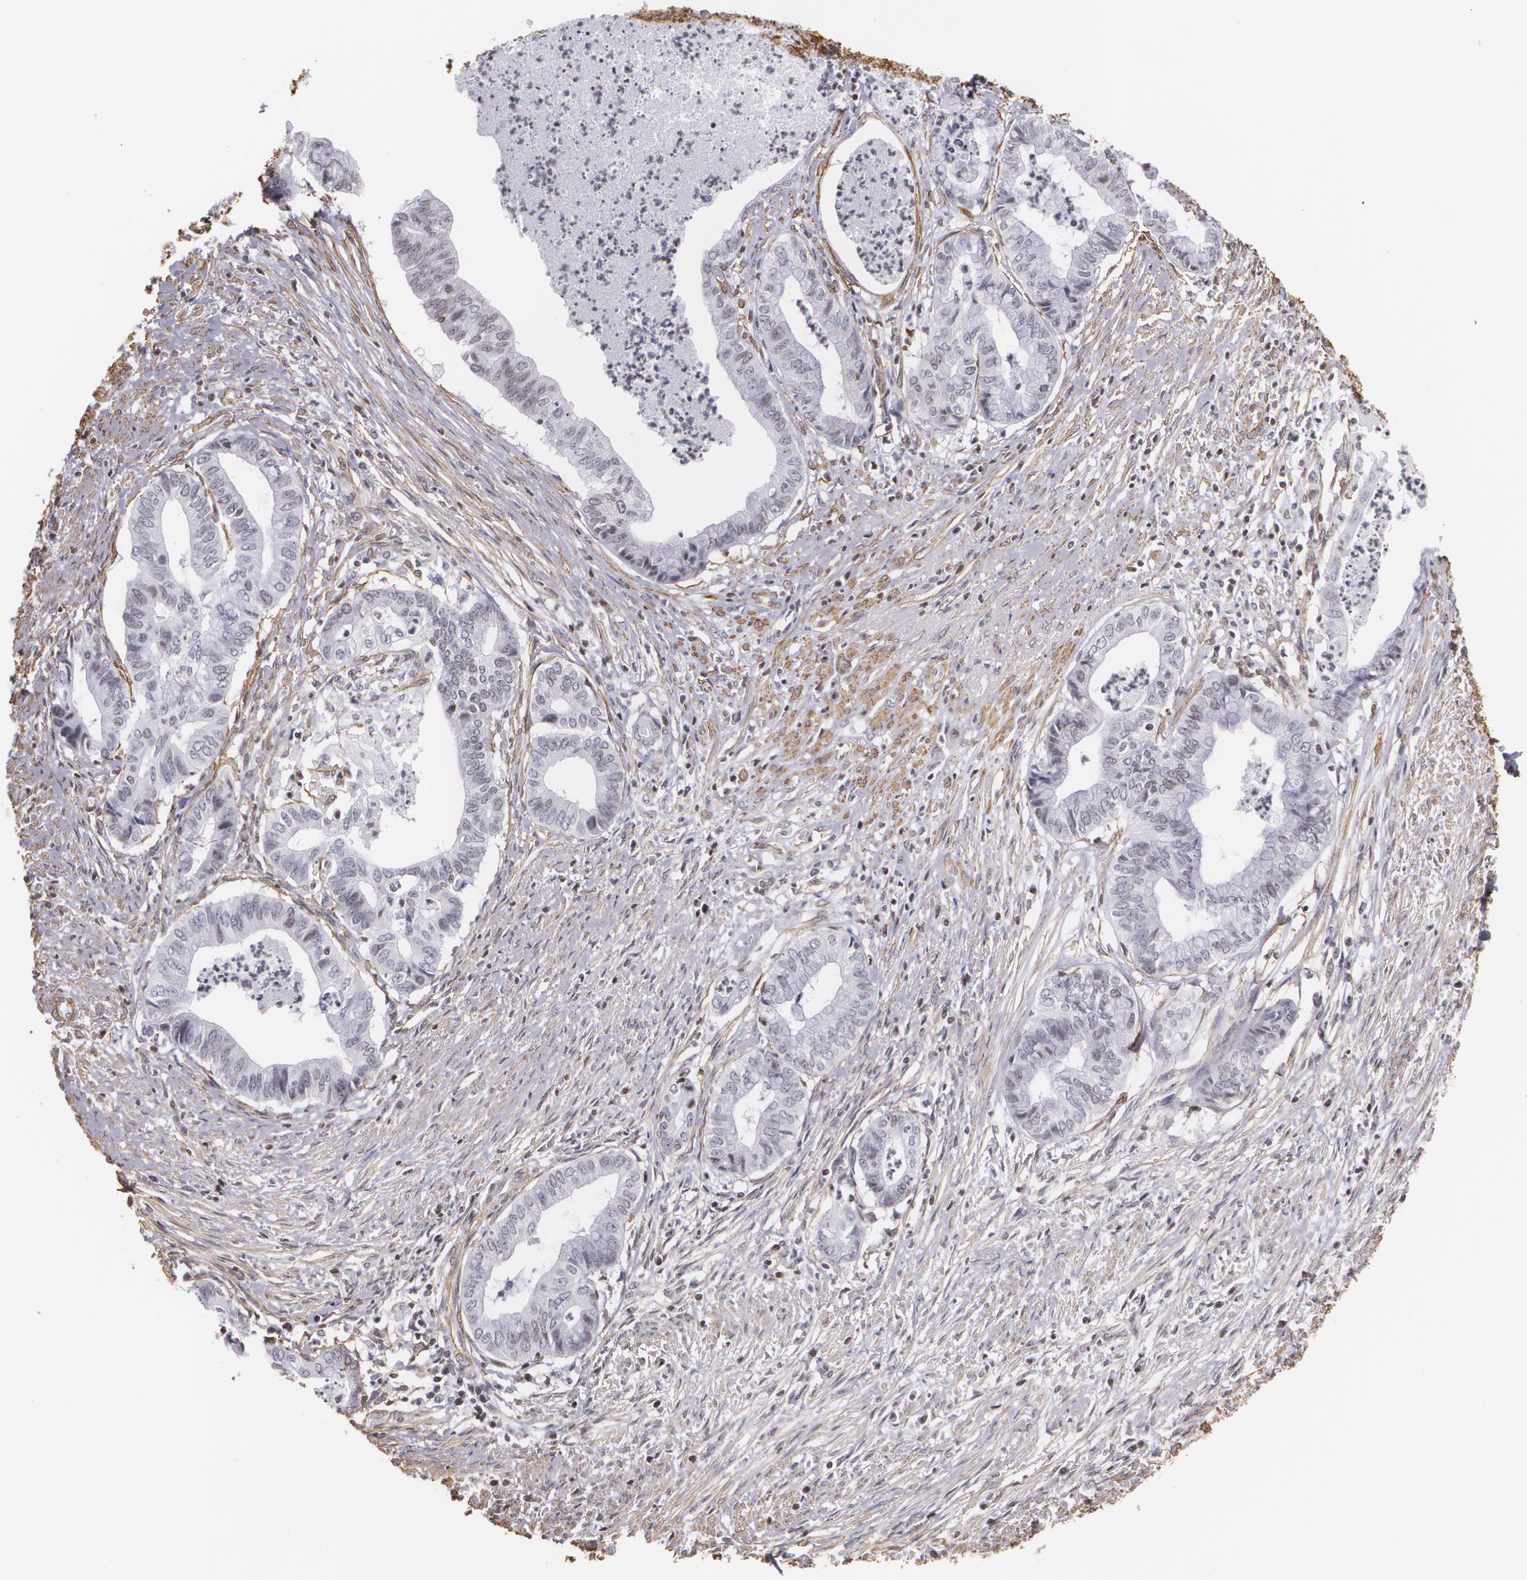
{"staining": {"intensity": "negative", "quantity": "none", "location": "none"}, "tissue": "endometrial cancer", "cell_type": "Tumor cells", "image_type": "cancer", "snomed": [{"axis": "morphology", "description": "Necrosis, NOS"}, {"axis": "morphology", "description": "Adenocarcinoma, NOS"}, {"axis": "topography", "description": "Endometrium"}], "caption": "IHC micrograph of neoplastic tissue: endometrial adenocarcinoma stained with DAB displays no significant protein expression in tumor cells.", "gene": "VAMP1", "patient": {"sex": "female", "age": 79}}